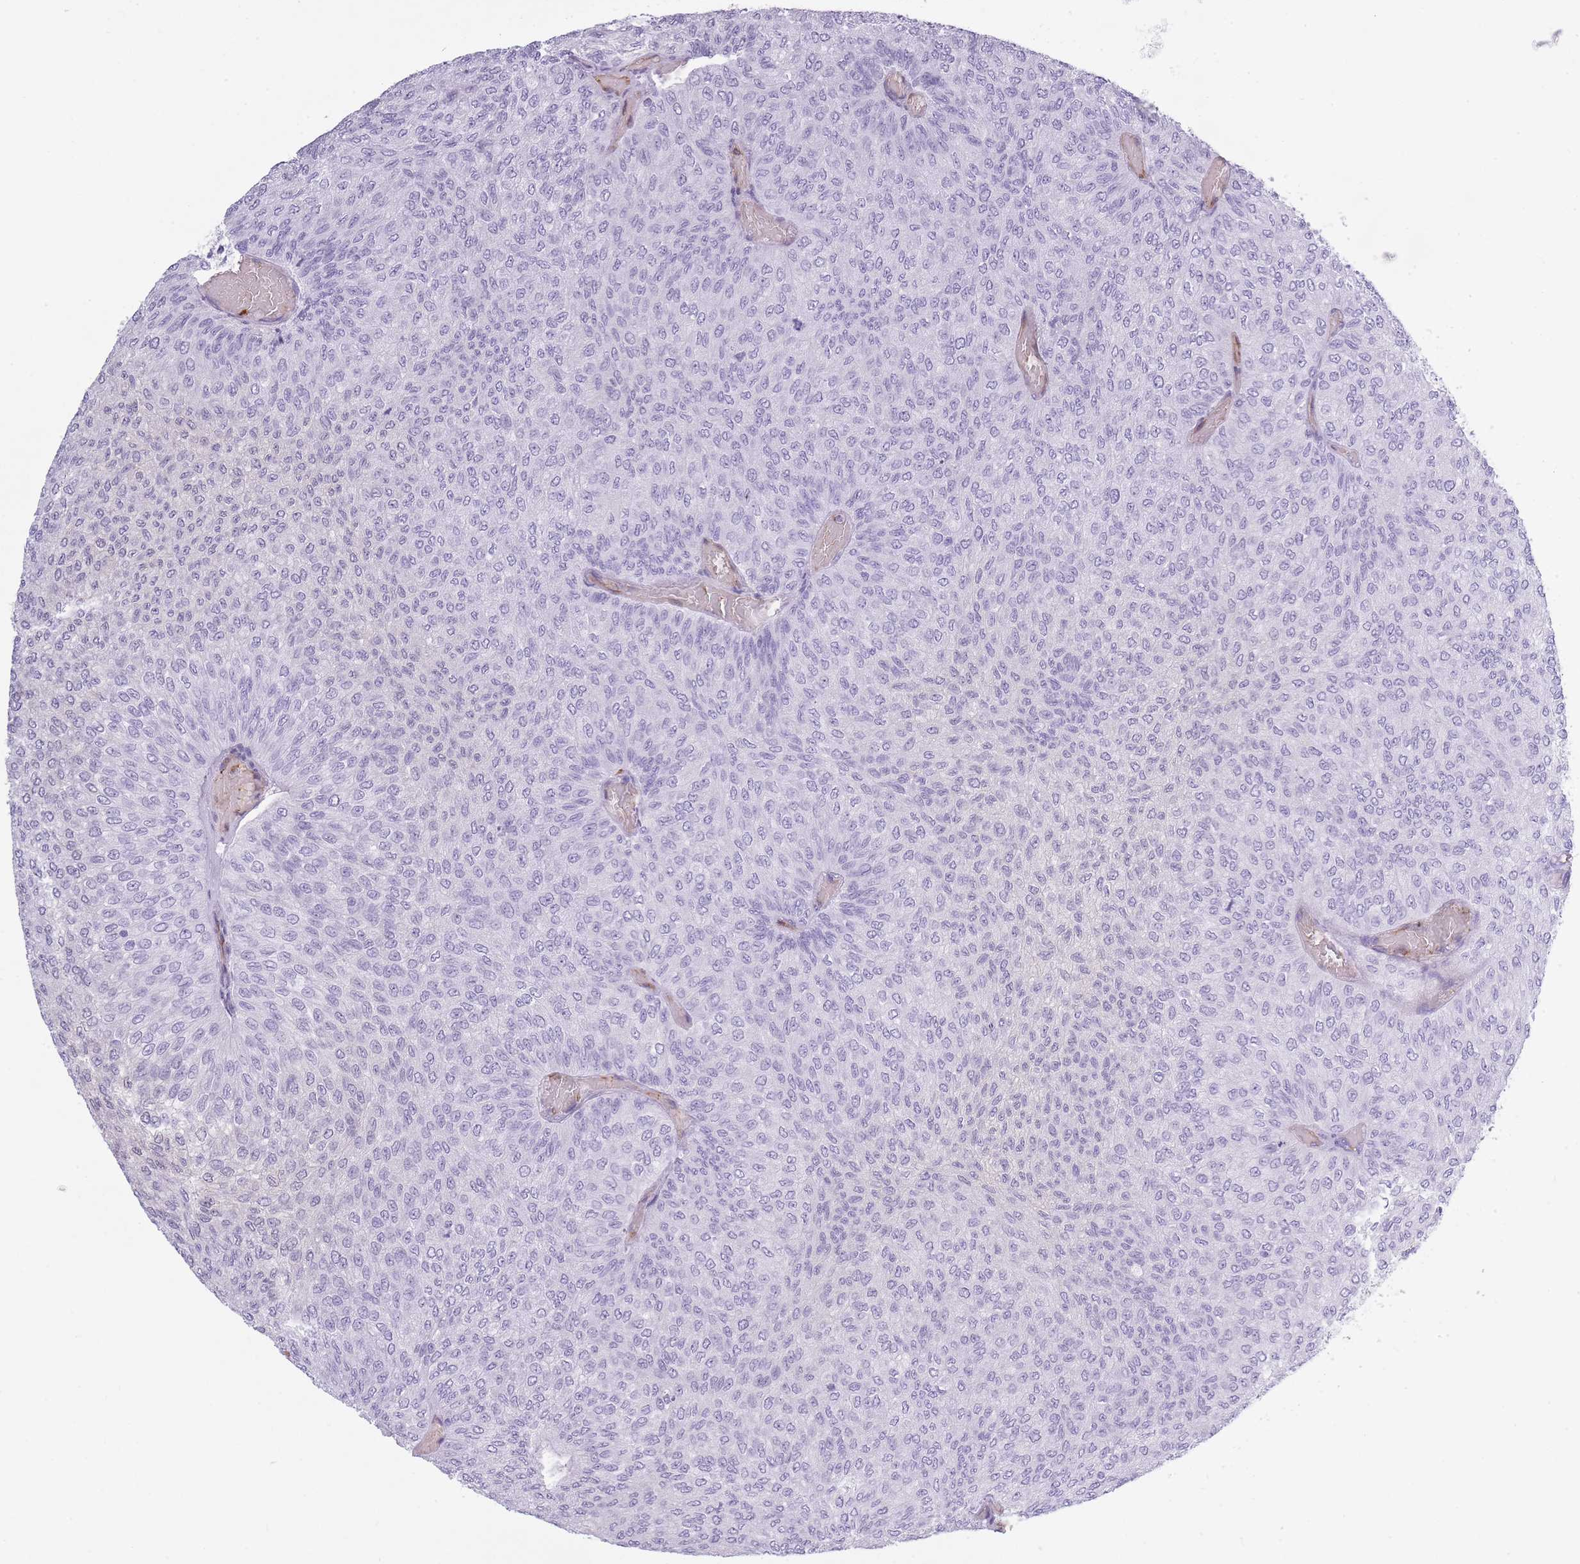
{"staining": {"intensity": "negative", "quantity": "none", "location": "none"}, "tissue": "urothelial cancer", "cell_type": "Tumor cells", "image_type": "cancer", "snomed": [{"axis": "morphology", "description": "Urothelial carcinoma, Low grade"}, {"axis": "topography", "description": "Urinary bladder"}], "caption": "The IHC histopathology image has no significant staining in tumor cells of urothelial cancer tissue.", "gene": "OR7C1", "patient": {"sex": "male", "age": 78}}